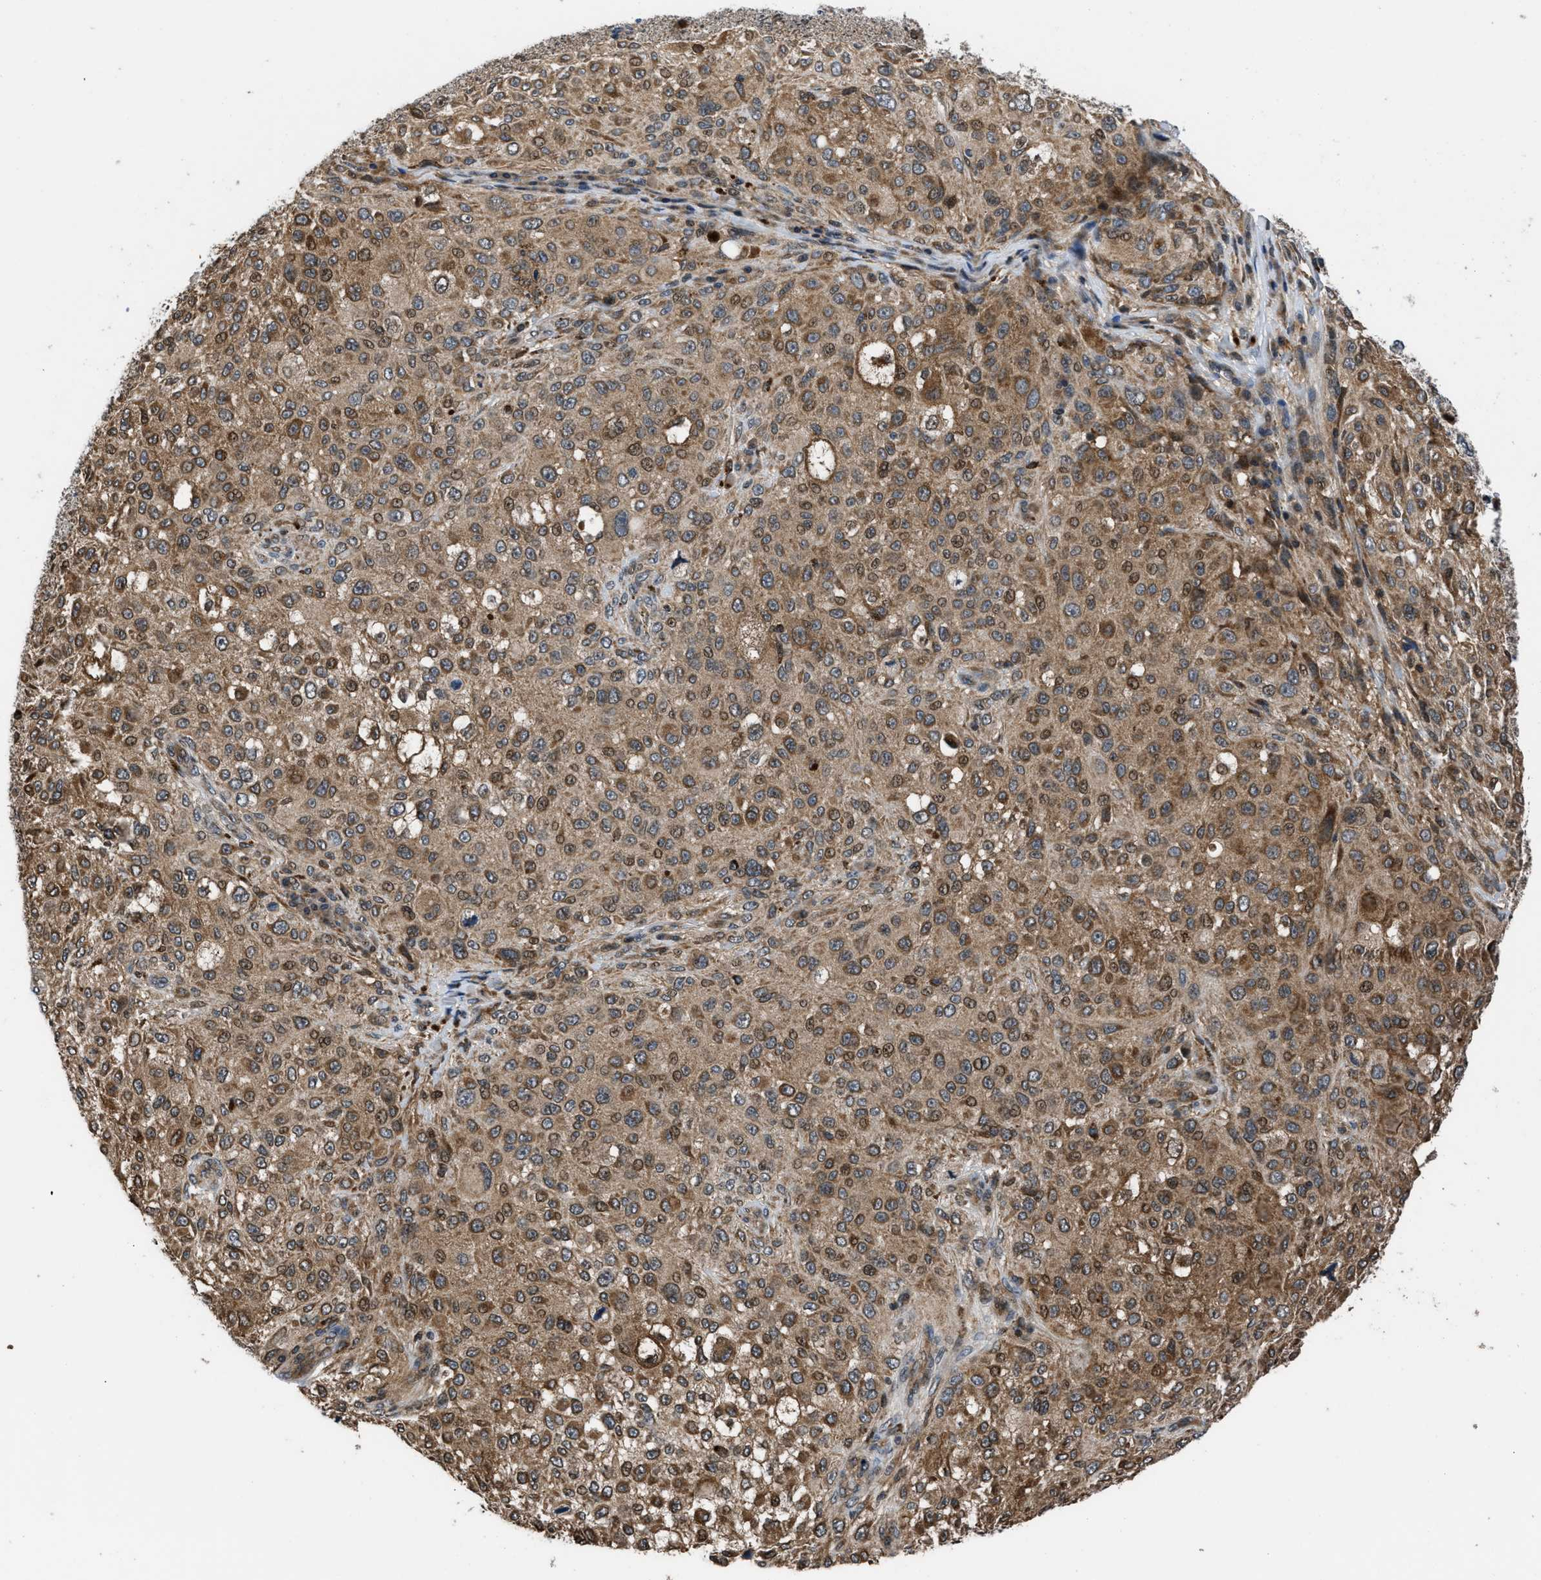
{"staining": {"intensity": "moderate", "quantity": ">75%", "location": "cytoplasmic/membranous,nuclear"}, "tissue": "melanoma", "cell_type": "Tumor cells", "image_type": "cancer", "snomed": [{"axis": "morphology", "description": "Necrosis, NOS"}, {"axis": "morphology", "description": "Malignant melanoma, NOS"}, {"axis": "topography", "description": "Skin"}], "caption": "Human malignant melanoma stained for a protein (brown) displays moderate cytoplasmic/membranous and nuclear positive positivity in approximately >75% of tumor cells.", "gene": "CTBS", "patient": {"sex": "female", "age": 87}}